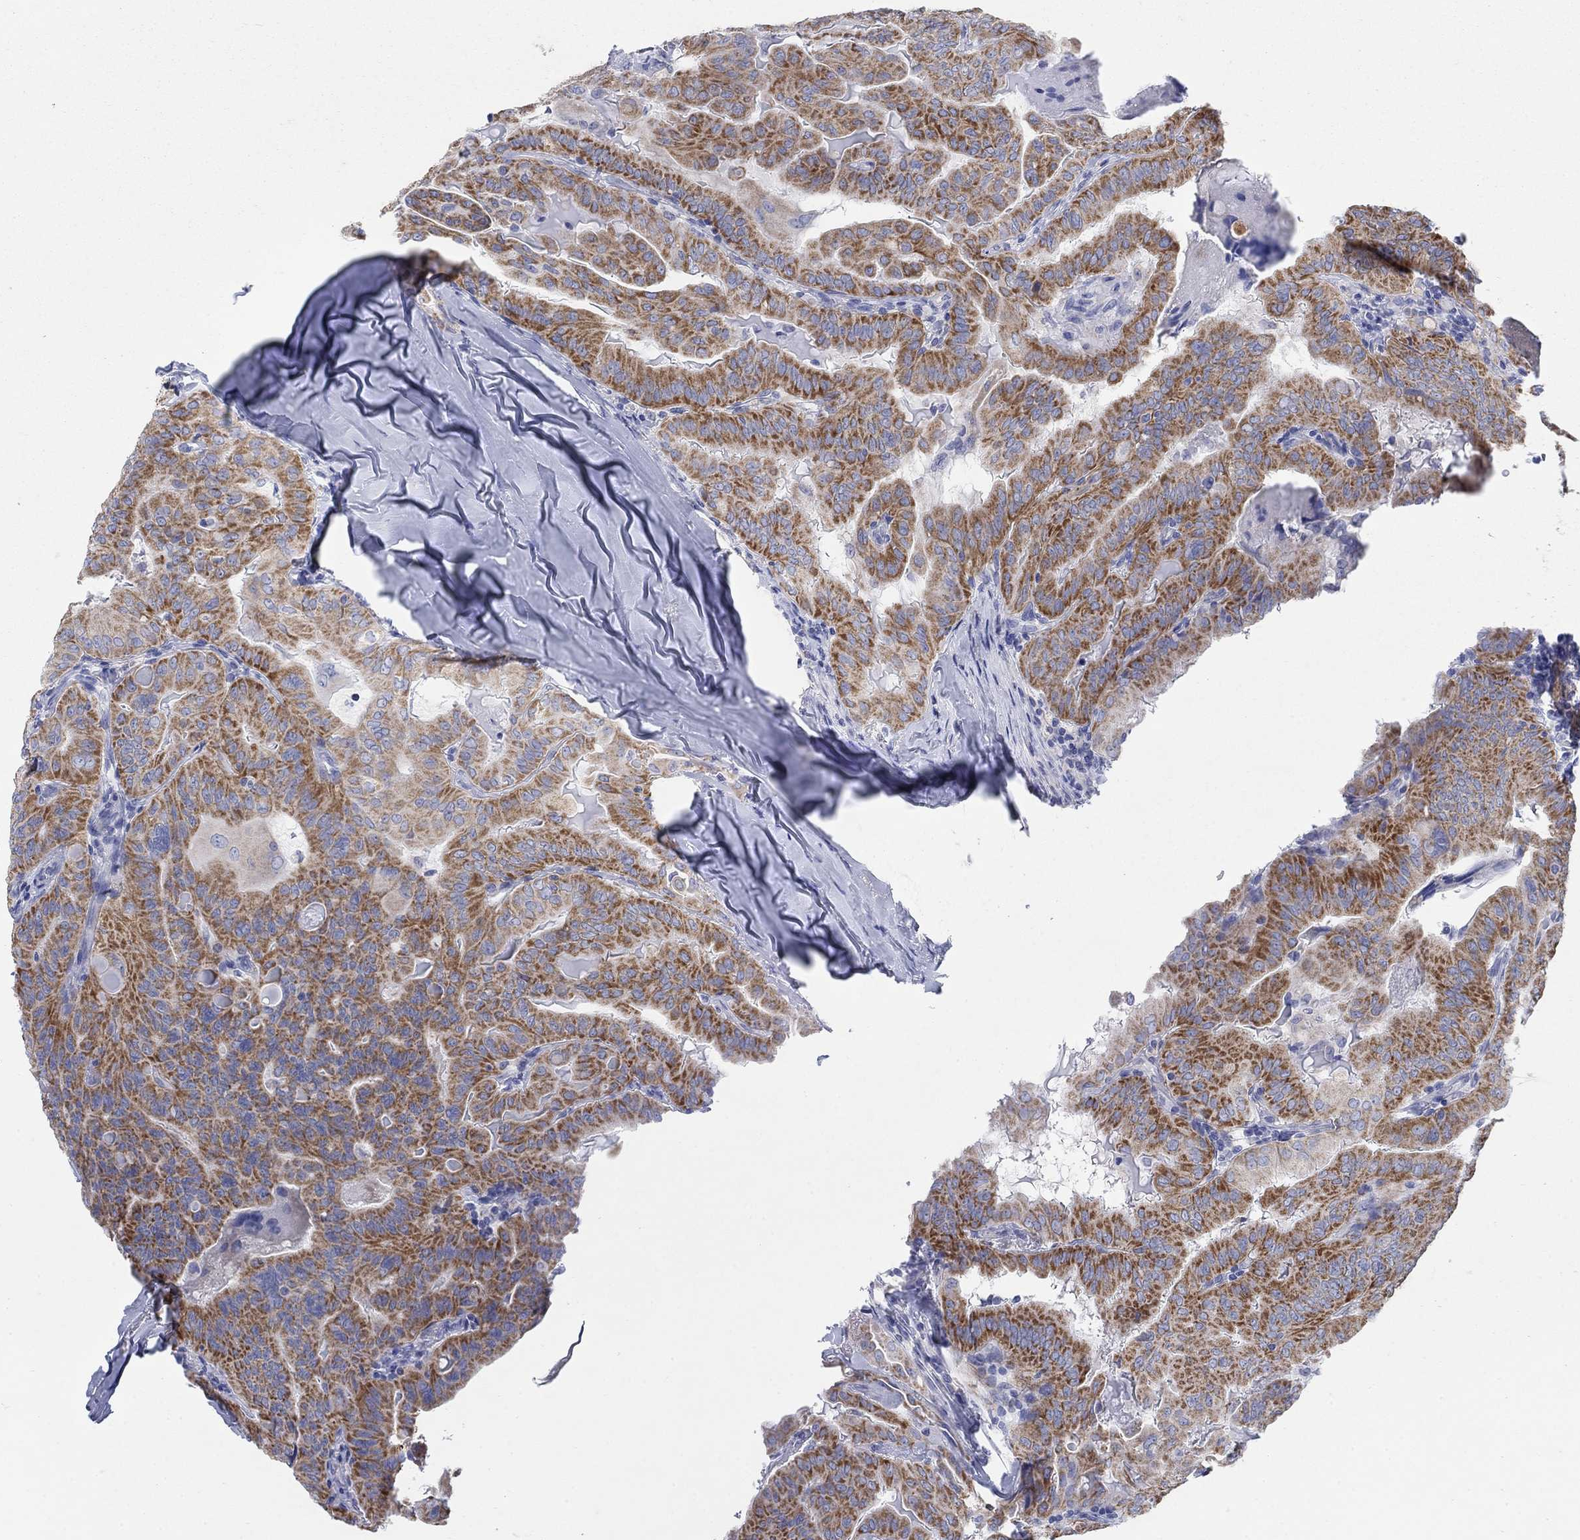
{"staining": {"intensity": "strong", "quantity": ">75%", "location": "cytoplasmic/membranous"}, "tissue": "thyroid cancer", "cell_type": "Tumor cells", "image_type": "cancer", "snomed": [{"axis": "morphology", "description": "Papillary adenocarcinoma, NOS"}, {"axis": "topography", "description": "Thyroid gland"}], "caption": "An image of papillary adenocarcinoma (thyroid) stained for a protein shows strong cytoplasmic/membranous brown staining in tumor cells. The protein of interest is stained brown, and the nuclei are stained in blue (DAB IHC with brightfield microscopy, high magnification).", "gene": "SCCPDH", "patient": {"sex": "female", "age": 68}}